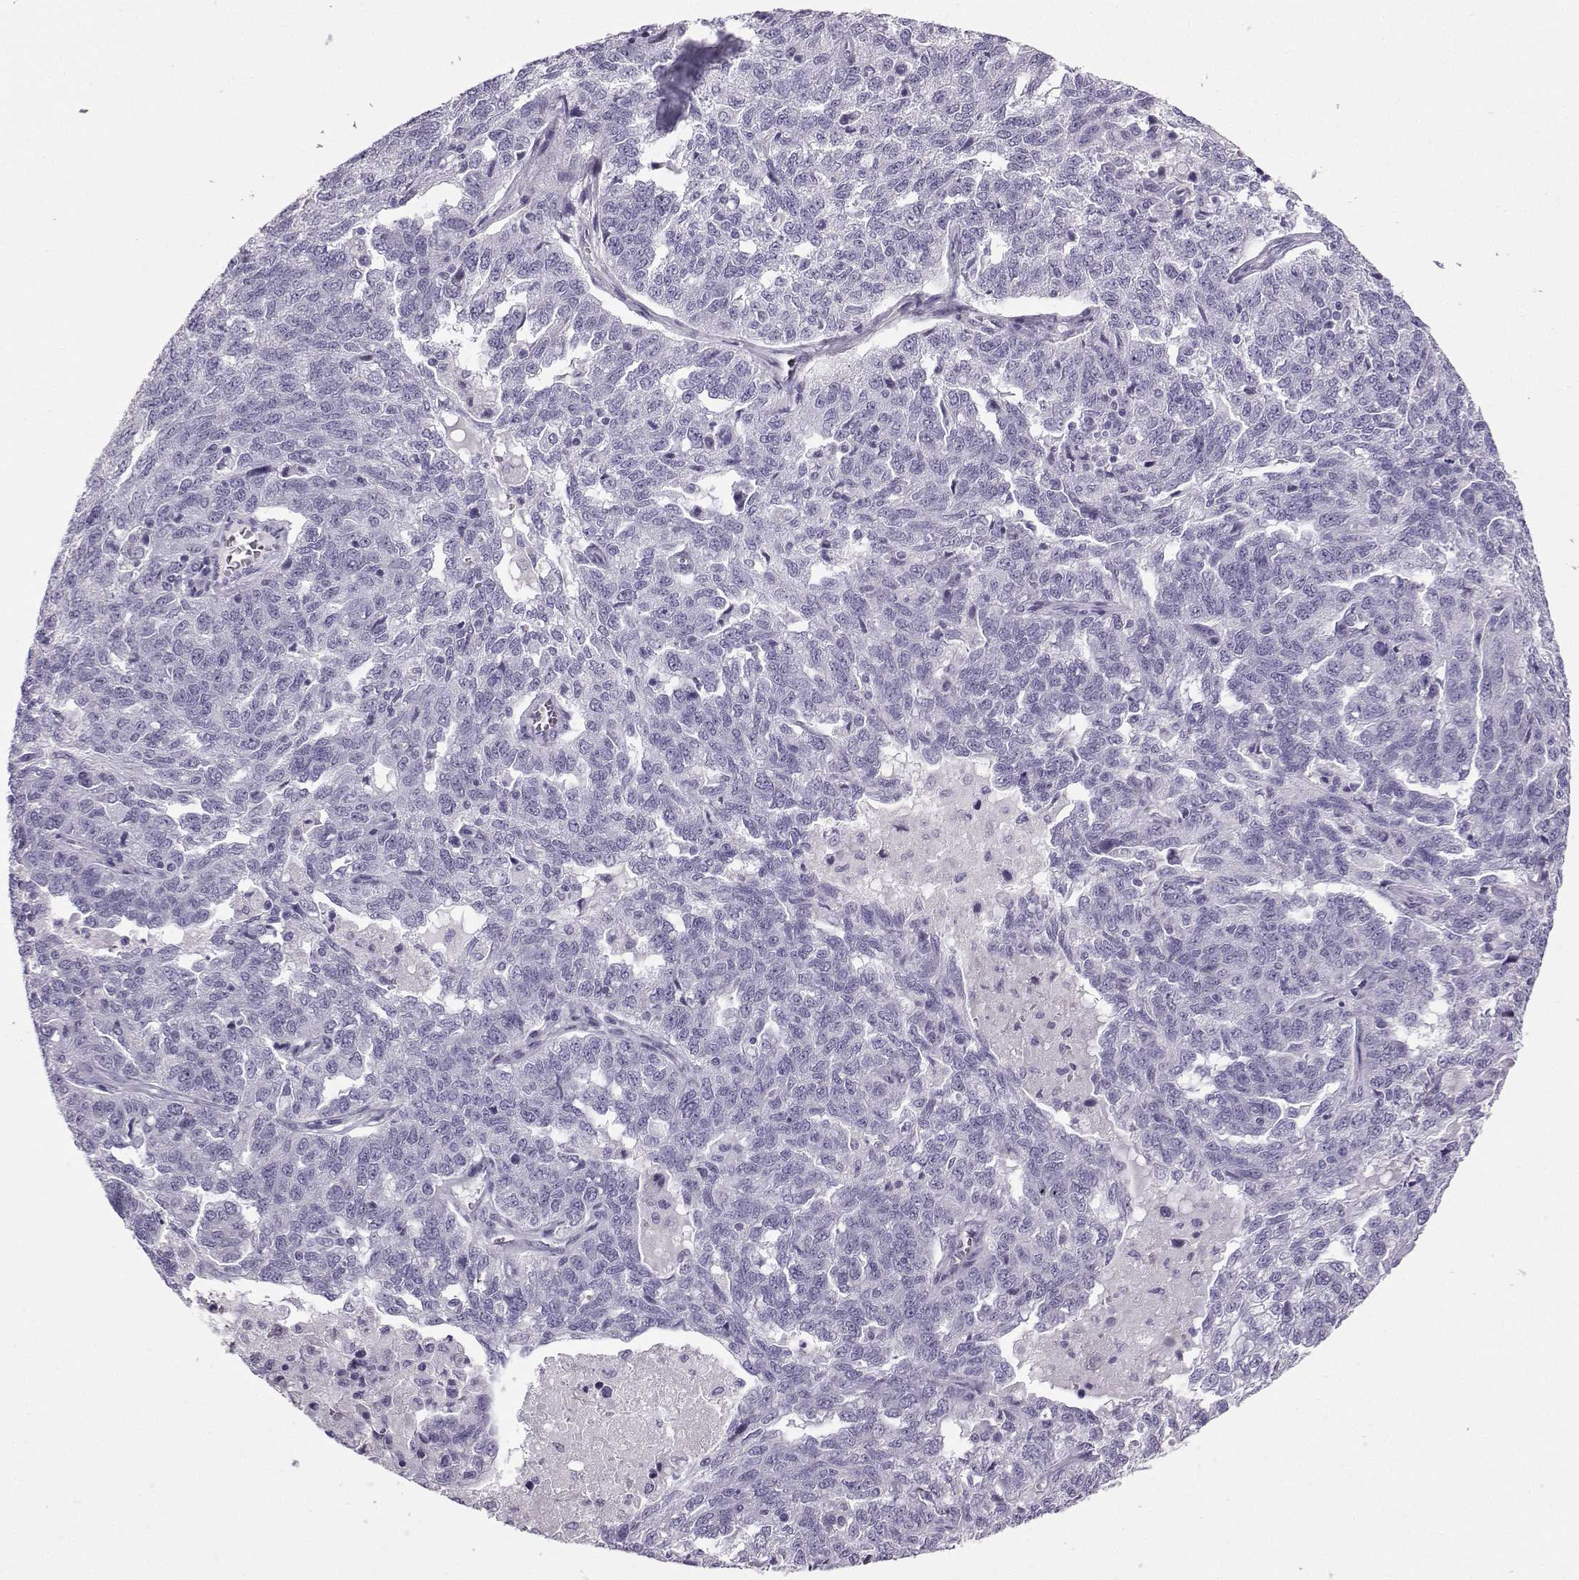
{"staining": {"intensity": "negative", "quantity": "none", "location": "none"}, "tissue": "ovarian cancer", "cell_type": "Tumor cells", "image_type": "cancer", "snomed": [{"axis": "morphology", "description": "Cystadenocarcinoma, serous, NOS"}, {"axis": "topography", "description": "Ovary"}], "caption": "Tumor cells show no significant protein positivity in ovarian cancer.", "gene": "ZBTB8B", "patient": {"sex": "female", "age": 71}}